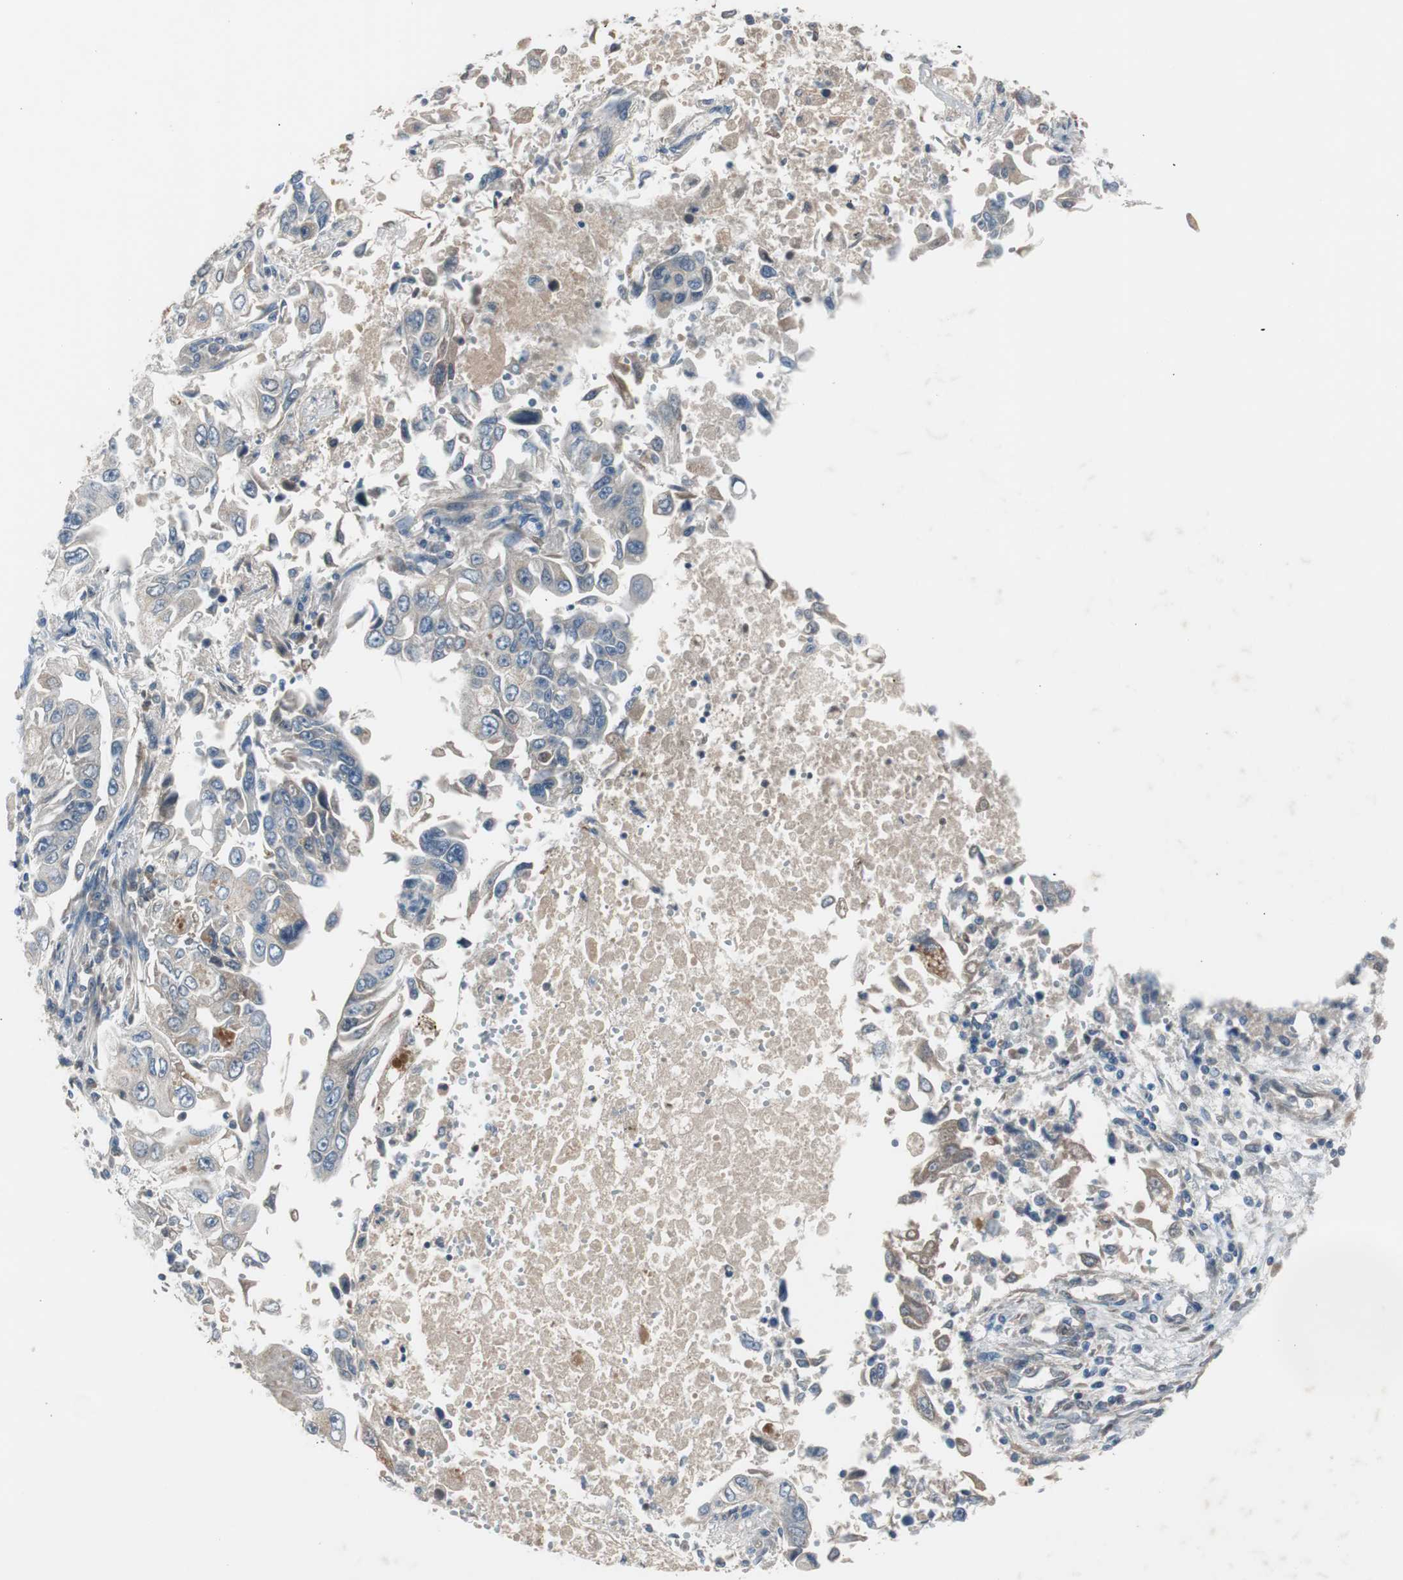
{"staining": {"intensity": "weak", "quantity": "25%-75%", "location": "cytoplasmic/membranous"}, "tissue": "lung cancer", "cell_type": "Tumor cells", "image_type": "cancer", "snomed": [{"axis": "morphology", "description": "Adenocarcinoma, NOS"}, {"axis": "topography", "description": "Lung"}], "caption": "Weak cytoplasmic/membranous expression is seen in about 25%-75% of tumor cells in lung cancer (adenocarcinoma).", "gene": "SERPINF1", "patient": {"sex": "male", "age": 84}}